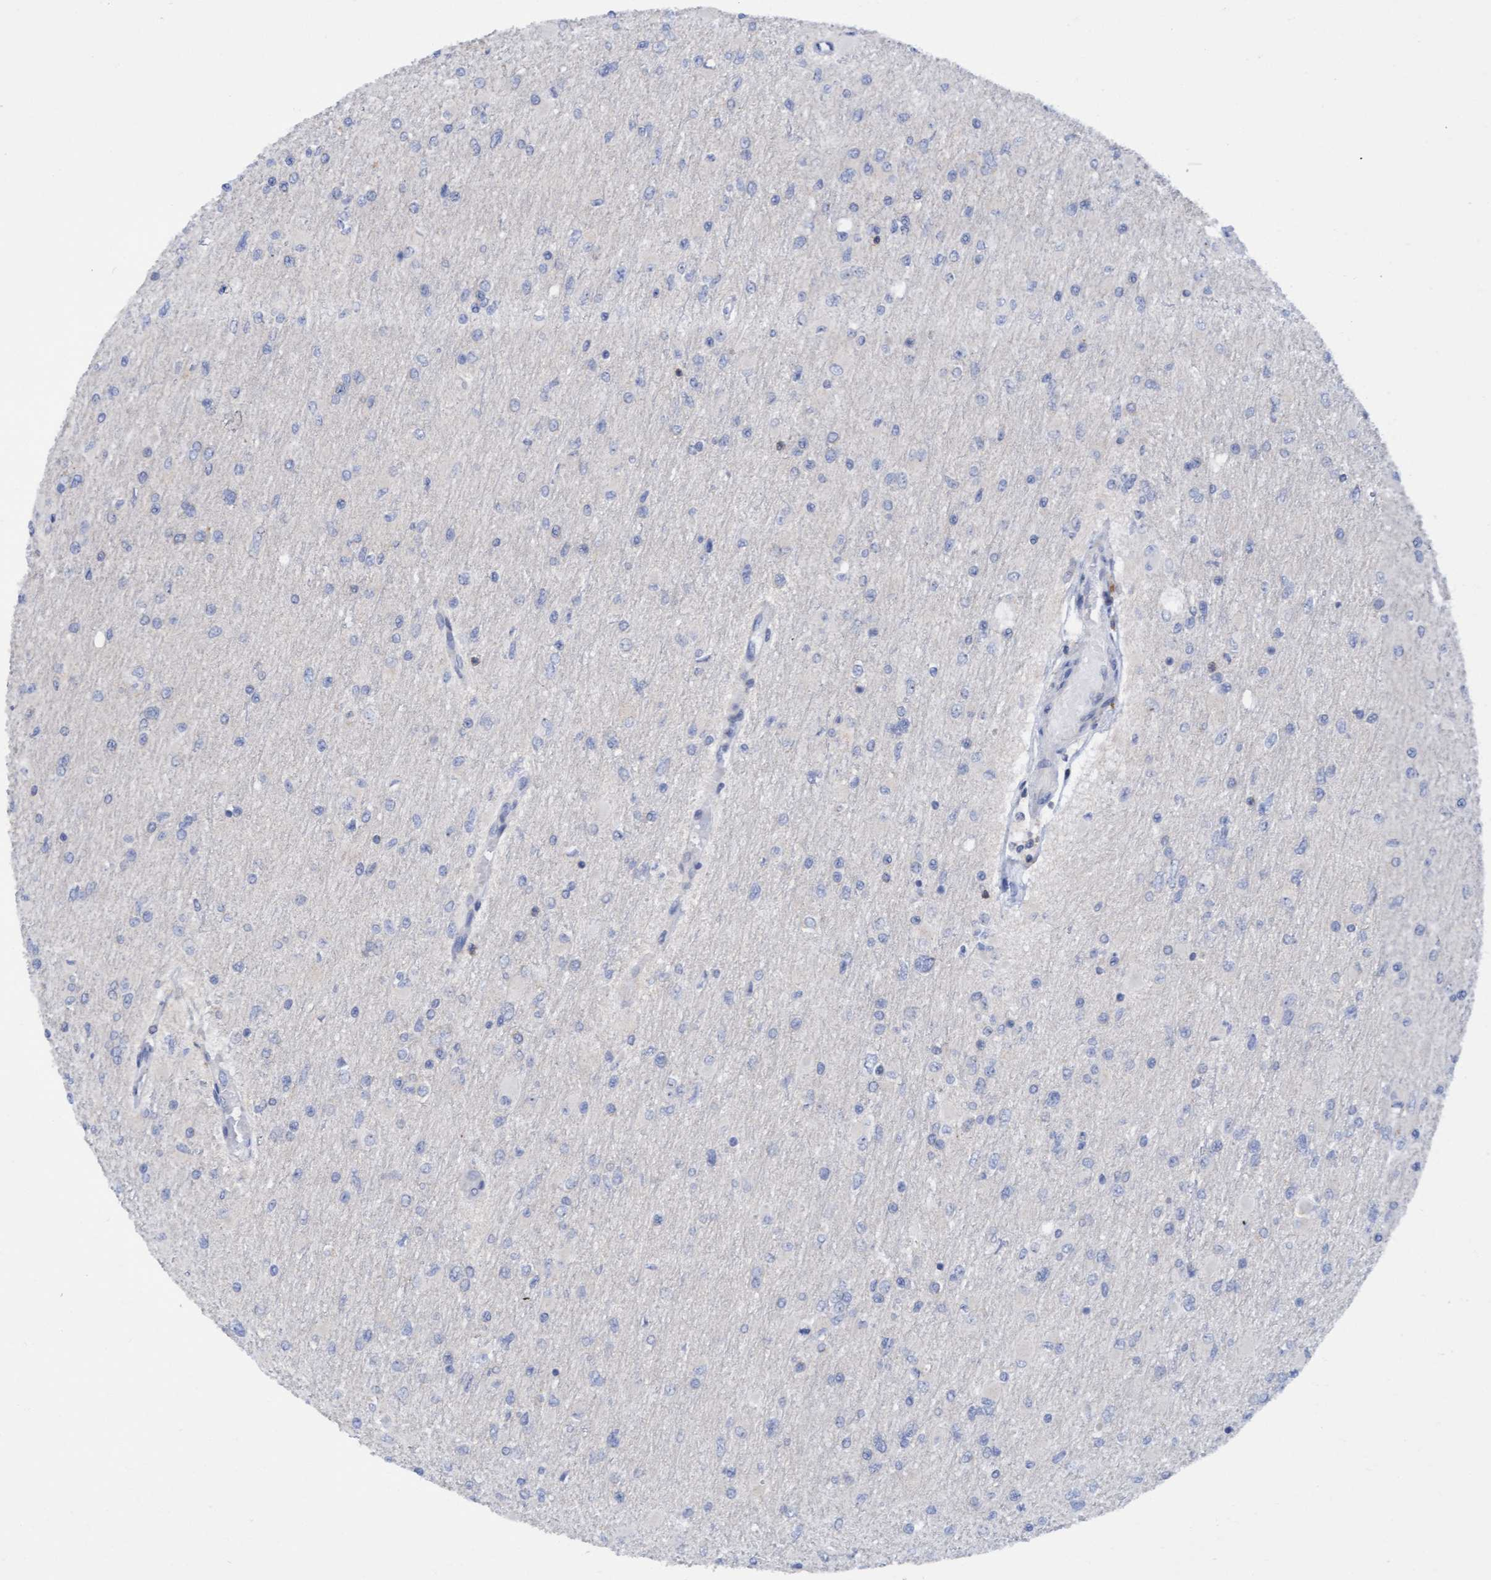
{"staining": {"intensity": "negative", "quantity": "none", "location": "none"}, "tissue": "glioma", "cell_type": "Tumor cells", "image_type": "cancer", "snomed": [{"axis": "morphology", "description": "Glioma, malignant, High grade"}, {"axis": "topography", "description": "Cerebral cortex"}], "caption": "Micrograph shows no significant protein positivity in tumor cells of glioma.", "gene": "FNBP1", "patient": {"sex": "female", "age": 36}}